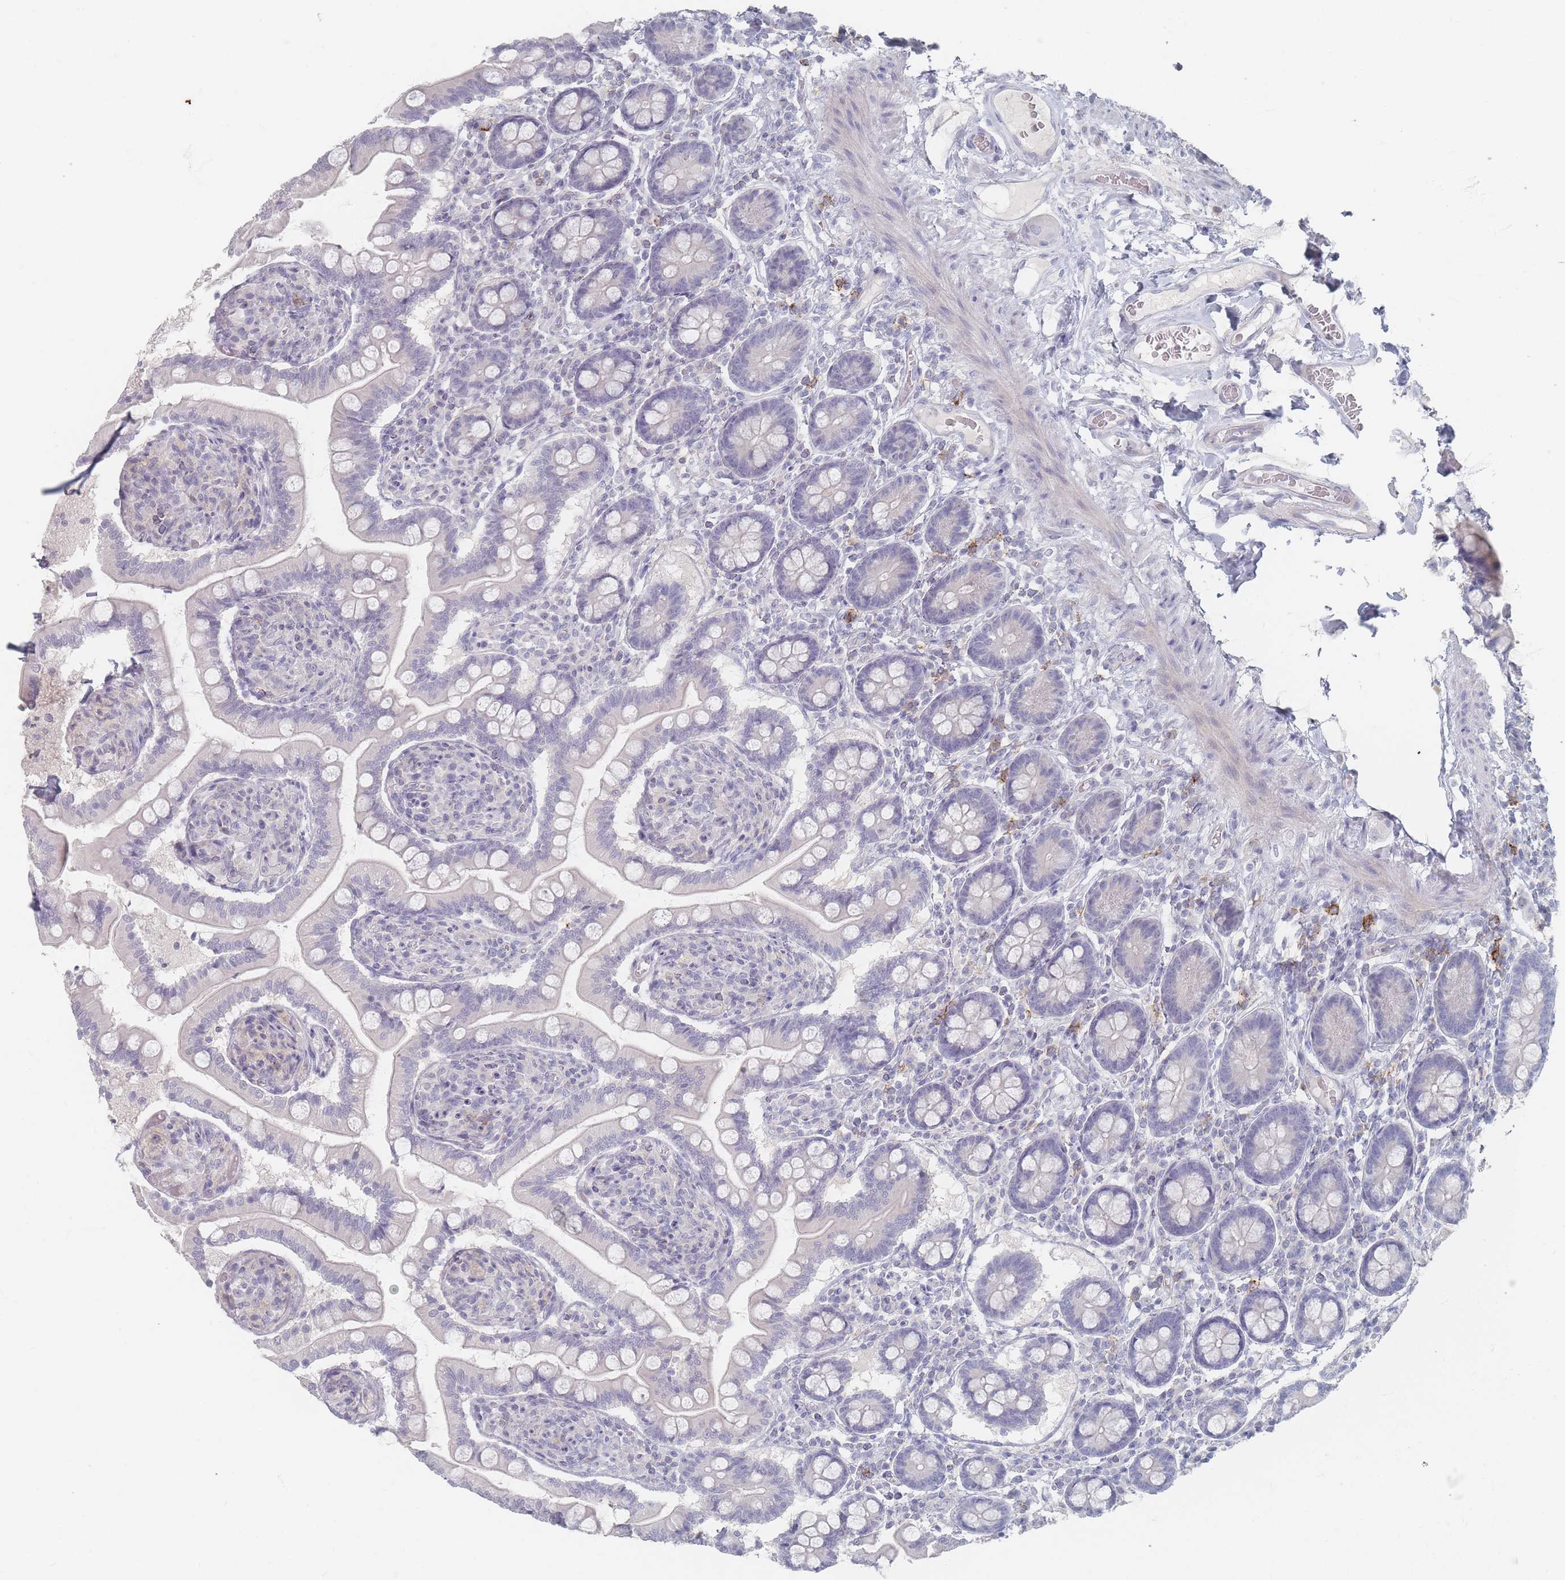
{"staining": {"intensity": "negative", "quantity": "none", "location": "none"}, "tissue": "small intestine", "cell_type": "Glandular cells", "image_type": "normal", "snomed": [{"axis": "morphology", "description": "Normal tissue, NOS"}, {"axis": "topography", "description": "Small intestine"}], "caption": "Glandular cells show no significant staining in unremarkable small intestine. Brightfield microscopy of IHC stained with DAB (3,3'-diaminobenzidine) (brown) and hematoxylin (blue), captured at high magnification.", "gene": "CD37", "patient": {"sex": "female", "age": 64}}